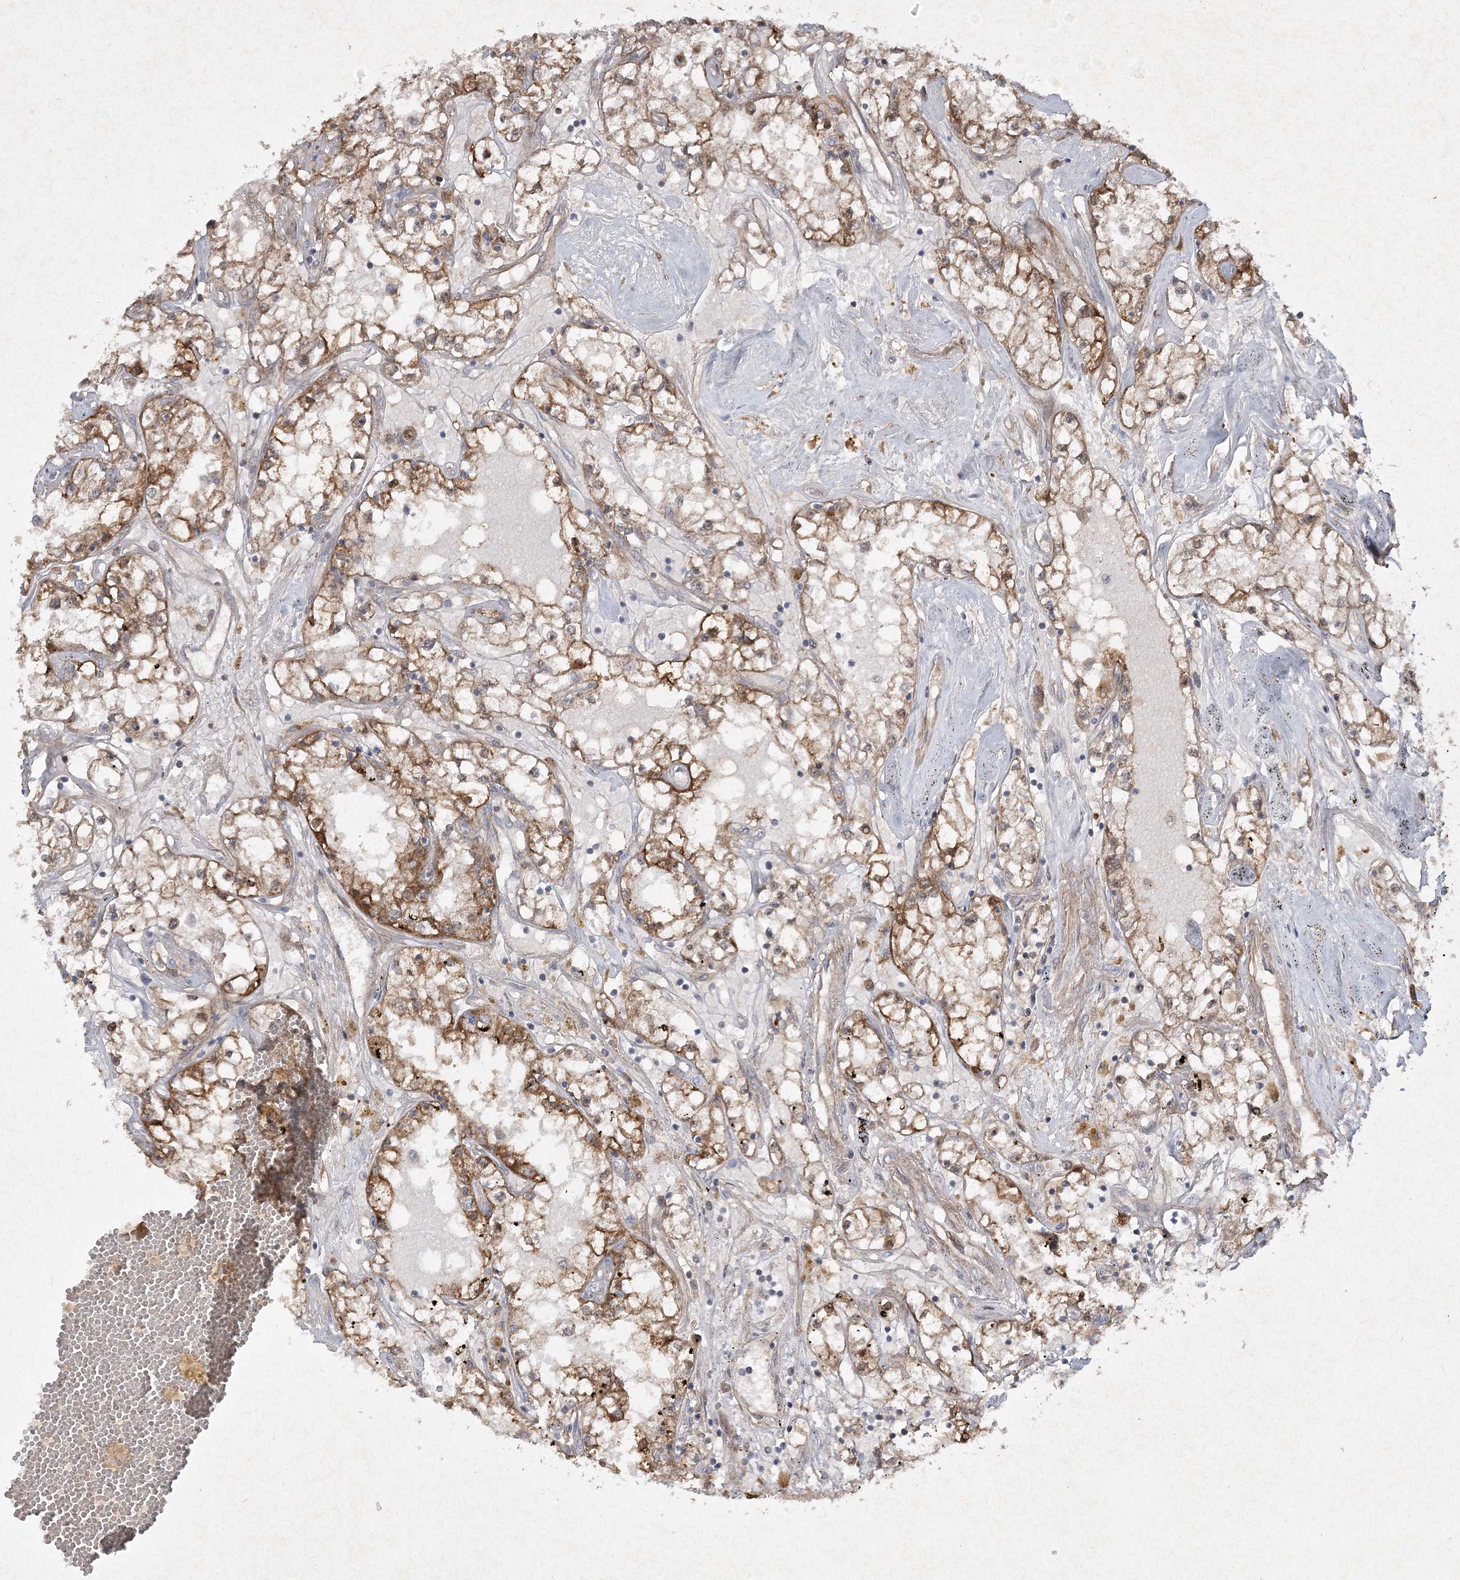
{"staining": {"intensity": "moderate", "quantity": ">75%", "location": "cytoplasmic/membranous"}, "tissue": "renal cancer", "cell_type": "Tumor cells", "image_type": "cancer", "snomed": [{"axis": "morphology", "description": "Adenocarcinoma, NOS"}, {"axis": "topography", "description": "Kidney"}], "caption": "A micrograph of human adenocarcinoma (renal) stained for a protein shows moderate cytoplasmic/membranous brown staining in tumor cells.", "gene": "MOCS2", "patient": {"sex": "male", "age": 56}}